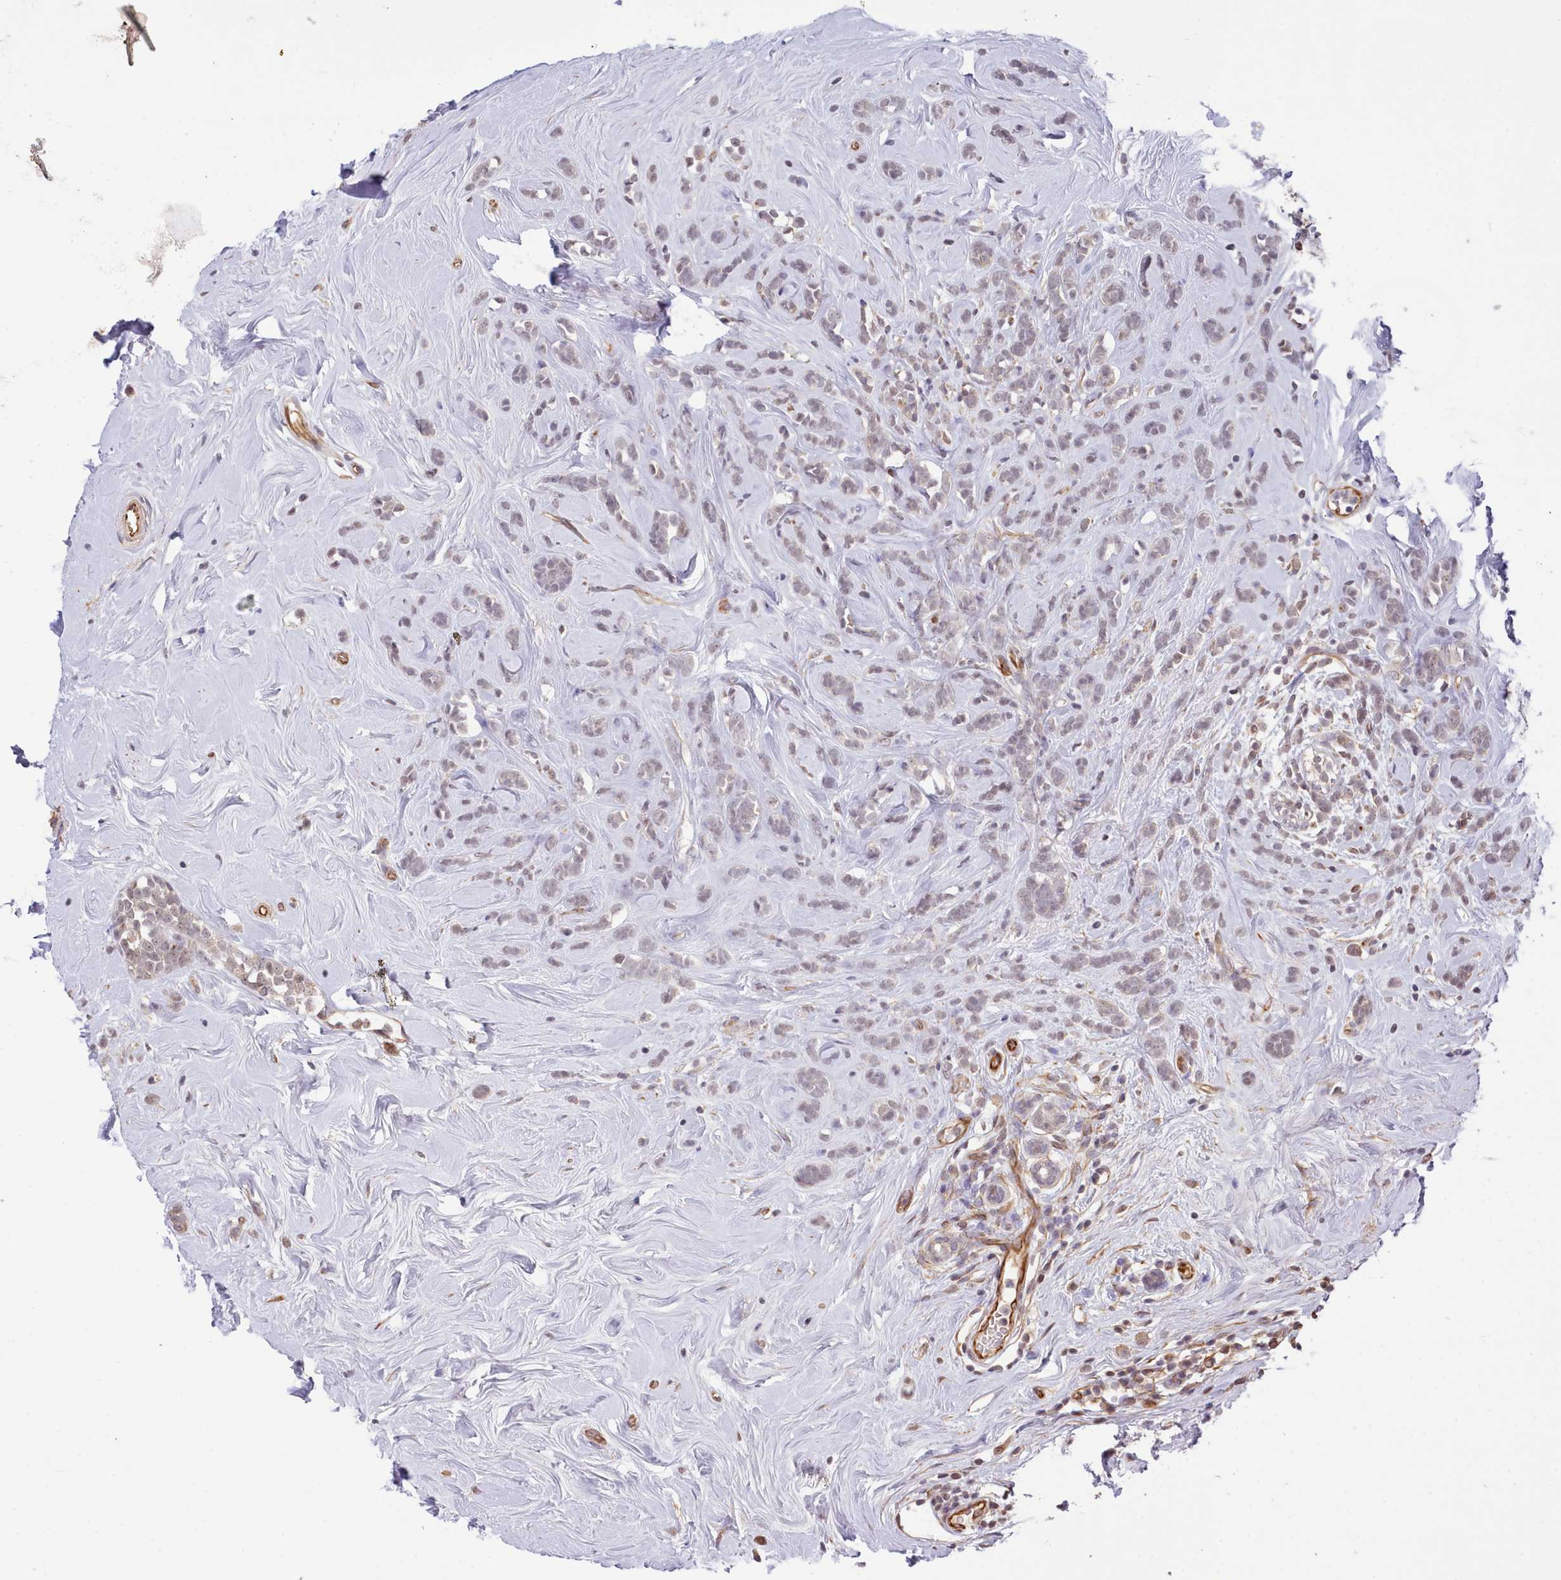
{"staining": {"intensity": "weak", "quantity": ">75%", "location": "nuclear"}, "tissue": "breast cancer", "cell_type": "Tumor cells", "image_type": "cancer", "snomed": [{"axis": "morphology", "description": "Lobular carcinoma"}, {"axis": "topography", "description": "Breast"}], "caption": "DAB (3,3'-diaminobenzidine) immunohistochemical staining of human breast cancer (lobular carcinoma) demonstrates weak nuclear protein positivity in approximately >75% of tumor cells.", "gene": "ZC3H13", "patient": {"sex": "female", "age": 58}}